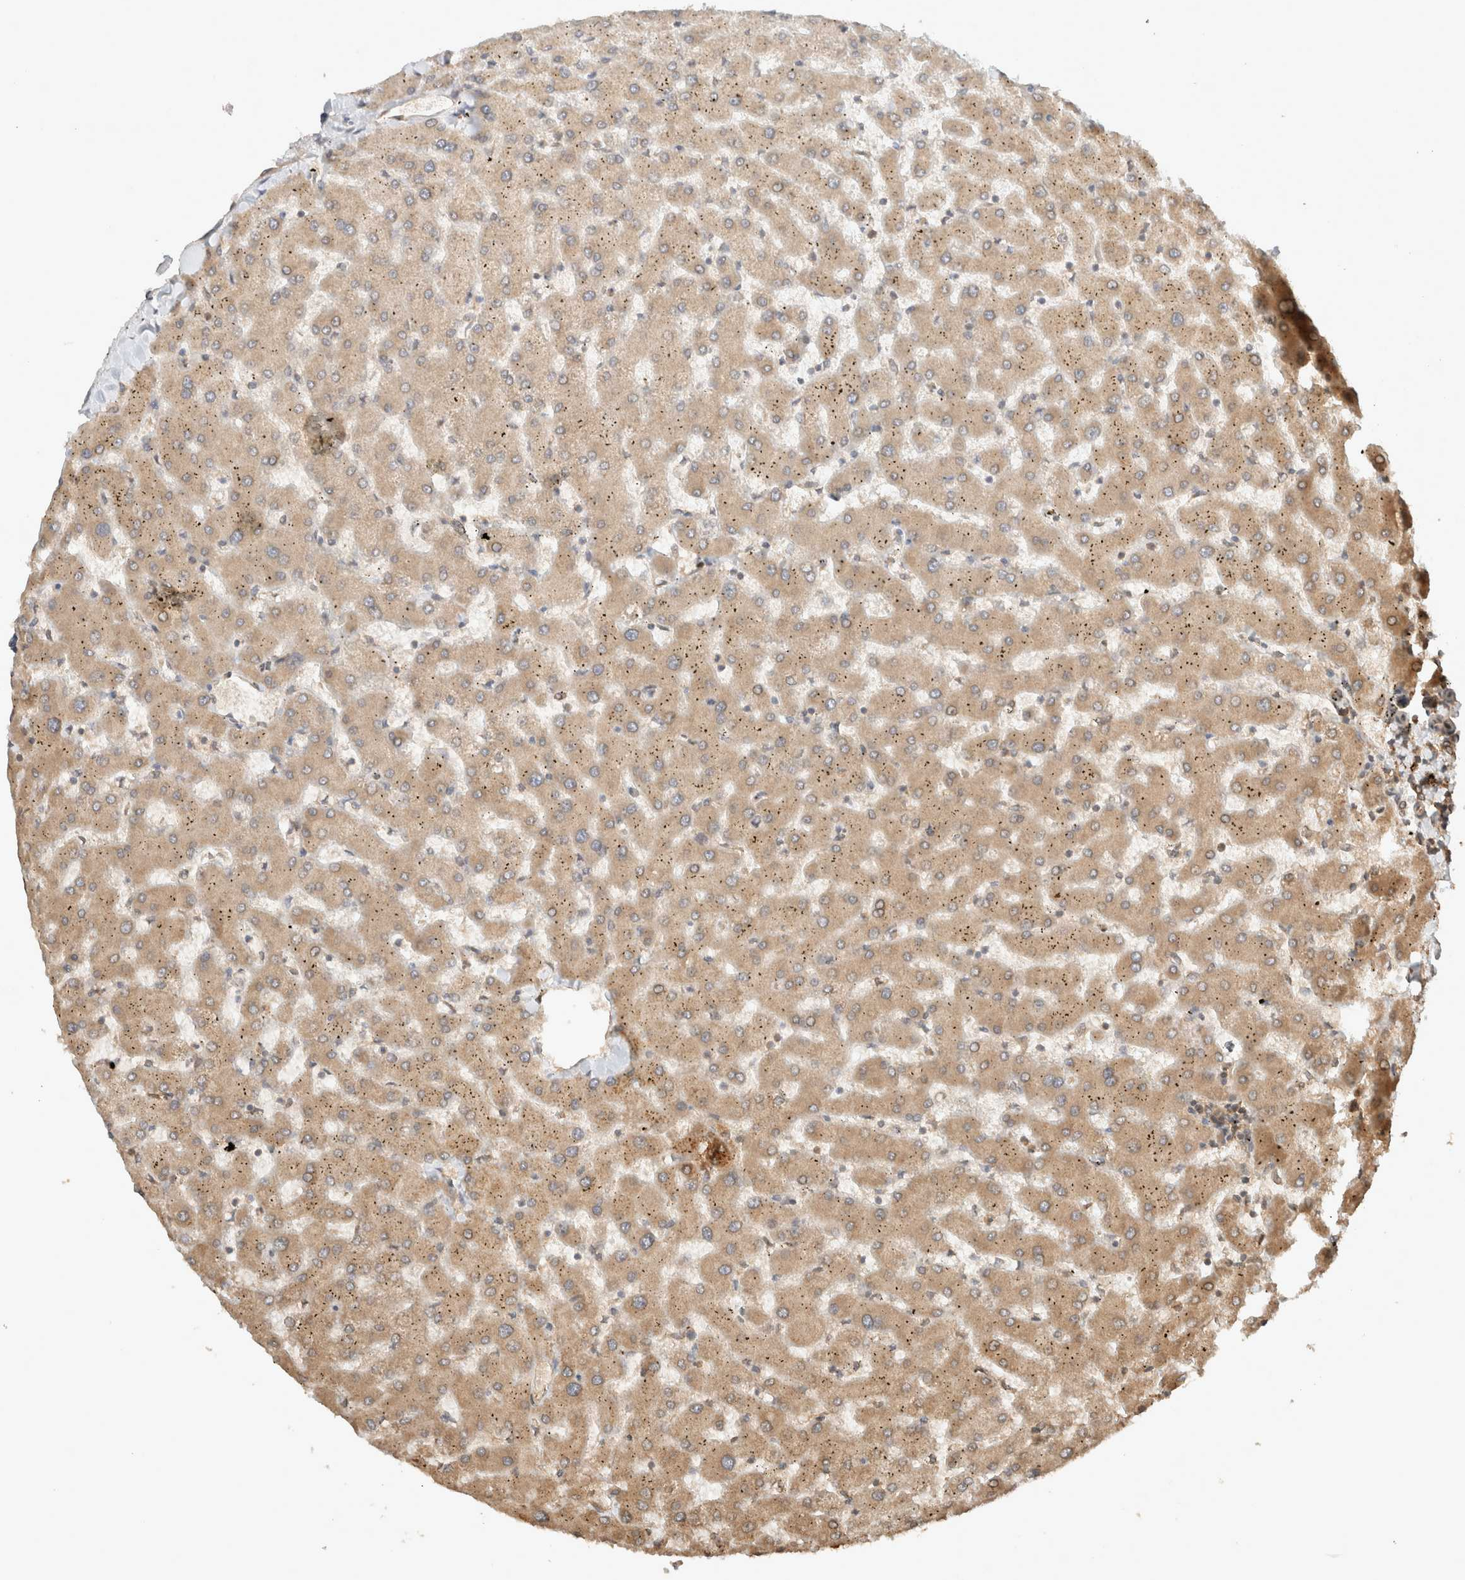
{"staining": {"intensity": "weak", "quantity": ">75%", "location": "cytoplasmic/membranous"}, "tissue": "liver", "cell_type": "Cholangiocytes", "image_type": "normal", "snomed": [{"axis": "morphology", "description": "Normal tissue, NOS"}, {"axis": "topography", "description": "Liver"}], "caption": "Weak cytoplasmic/membranous staining for a protein is seen in approximately >75% of cholangiocytes of normal liver using immunohistochemistry (IHC).", "gene": "ARFGEF2", "patient": {"sex": "female", "age": 63}}